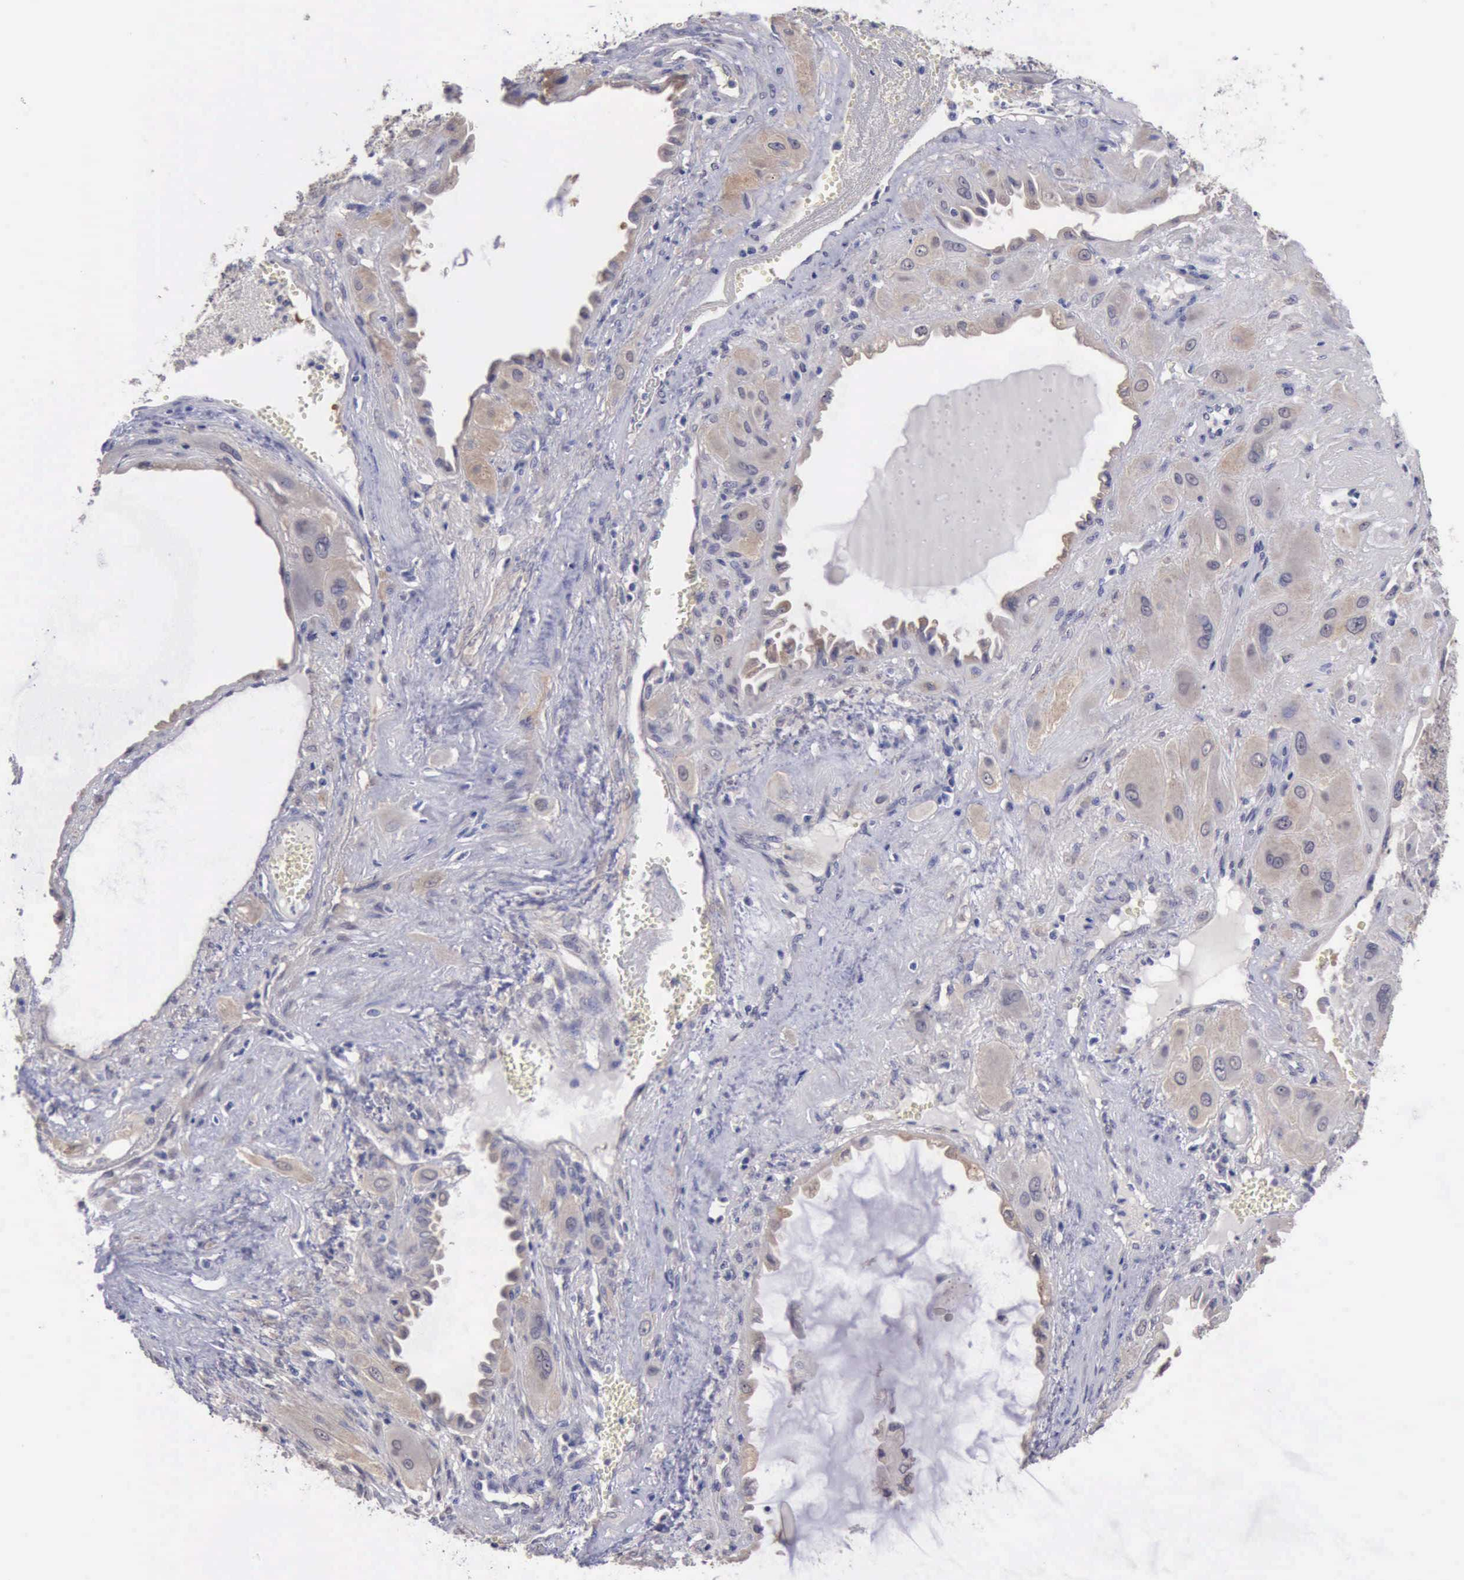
{"staining": {"intensity": "weak", "quantity": ">75%", "location": "cytoplasmic/membranous"}, "tissue": "cervical cancer", "cell_type": "Tumor cells", "image_type": "cancer", "snomed": [{"axis": "morphology", "description": "Squamous cell carcinoma, NOS"}, {"axis": "topography", "description": "Cervix"}], "caption": "Immunohistochemistry of cervical cancer exhibits low levels of weak cytoplasmic/membranous positivity in about >75% of tumor cells. (DAB (3,3'-diaminobenzidine) IHC, brown staining for protein, blue staining for nuclei).", "gene": "PHKA1", "patient": {"sex": "female", "age": 34}}